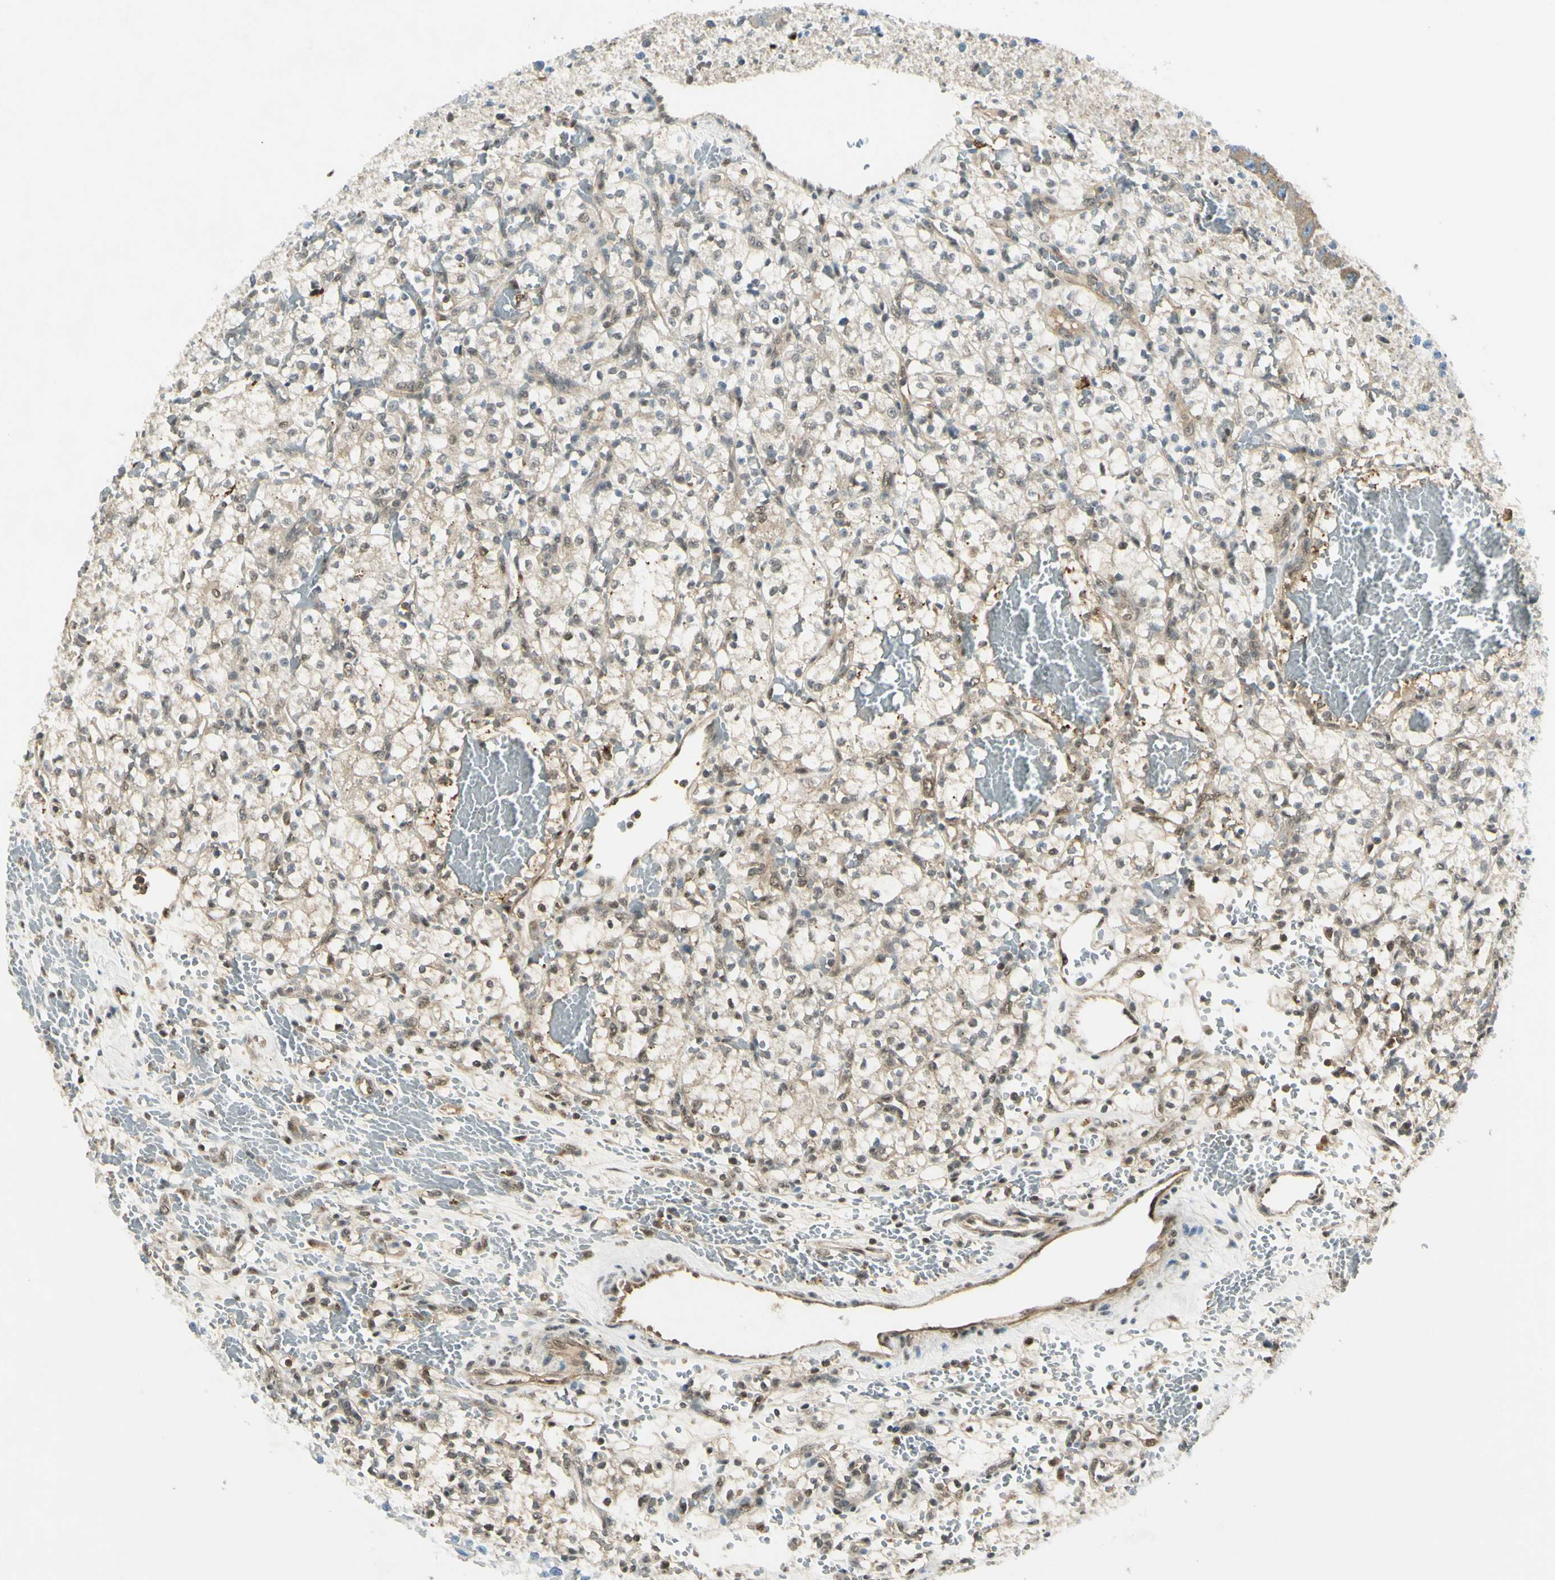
{"staining": {"intensity": "weak", "quantity": "25%-75%", "location": "cytoplasmic/membranous"}, "tissue": "renal cancer", "cell_type": "Tumor cells", "image_type": "cancer", "snomed": [{"axis": "morphology", "description": "Adenocarcinoma, NOS"}, {"axis": "topography", "description": "Kidney"}], "caption": "Protein staining demonstrates weak cytoplasmic/membranous staining in approximately 25%-75% of tumor cells in adenocarcinoma (renal). (DAB (3,3'-diaminobenzidine) = brown stain, brightfield microscopy at high magnification).", "gene": "PSMD5", "patient": {"sex": "female", "age": 60}}